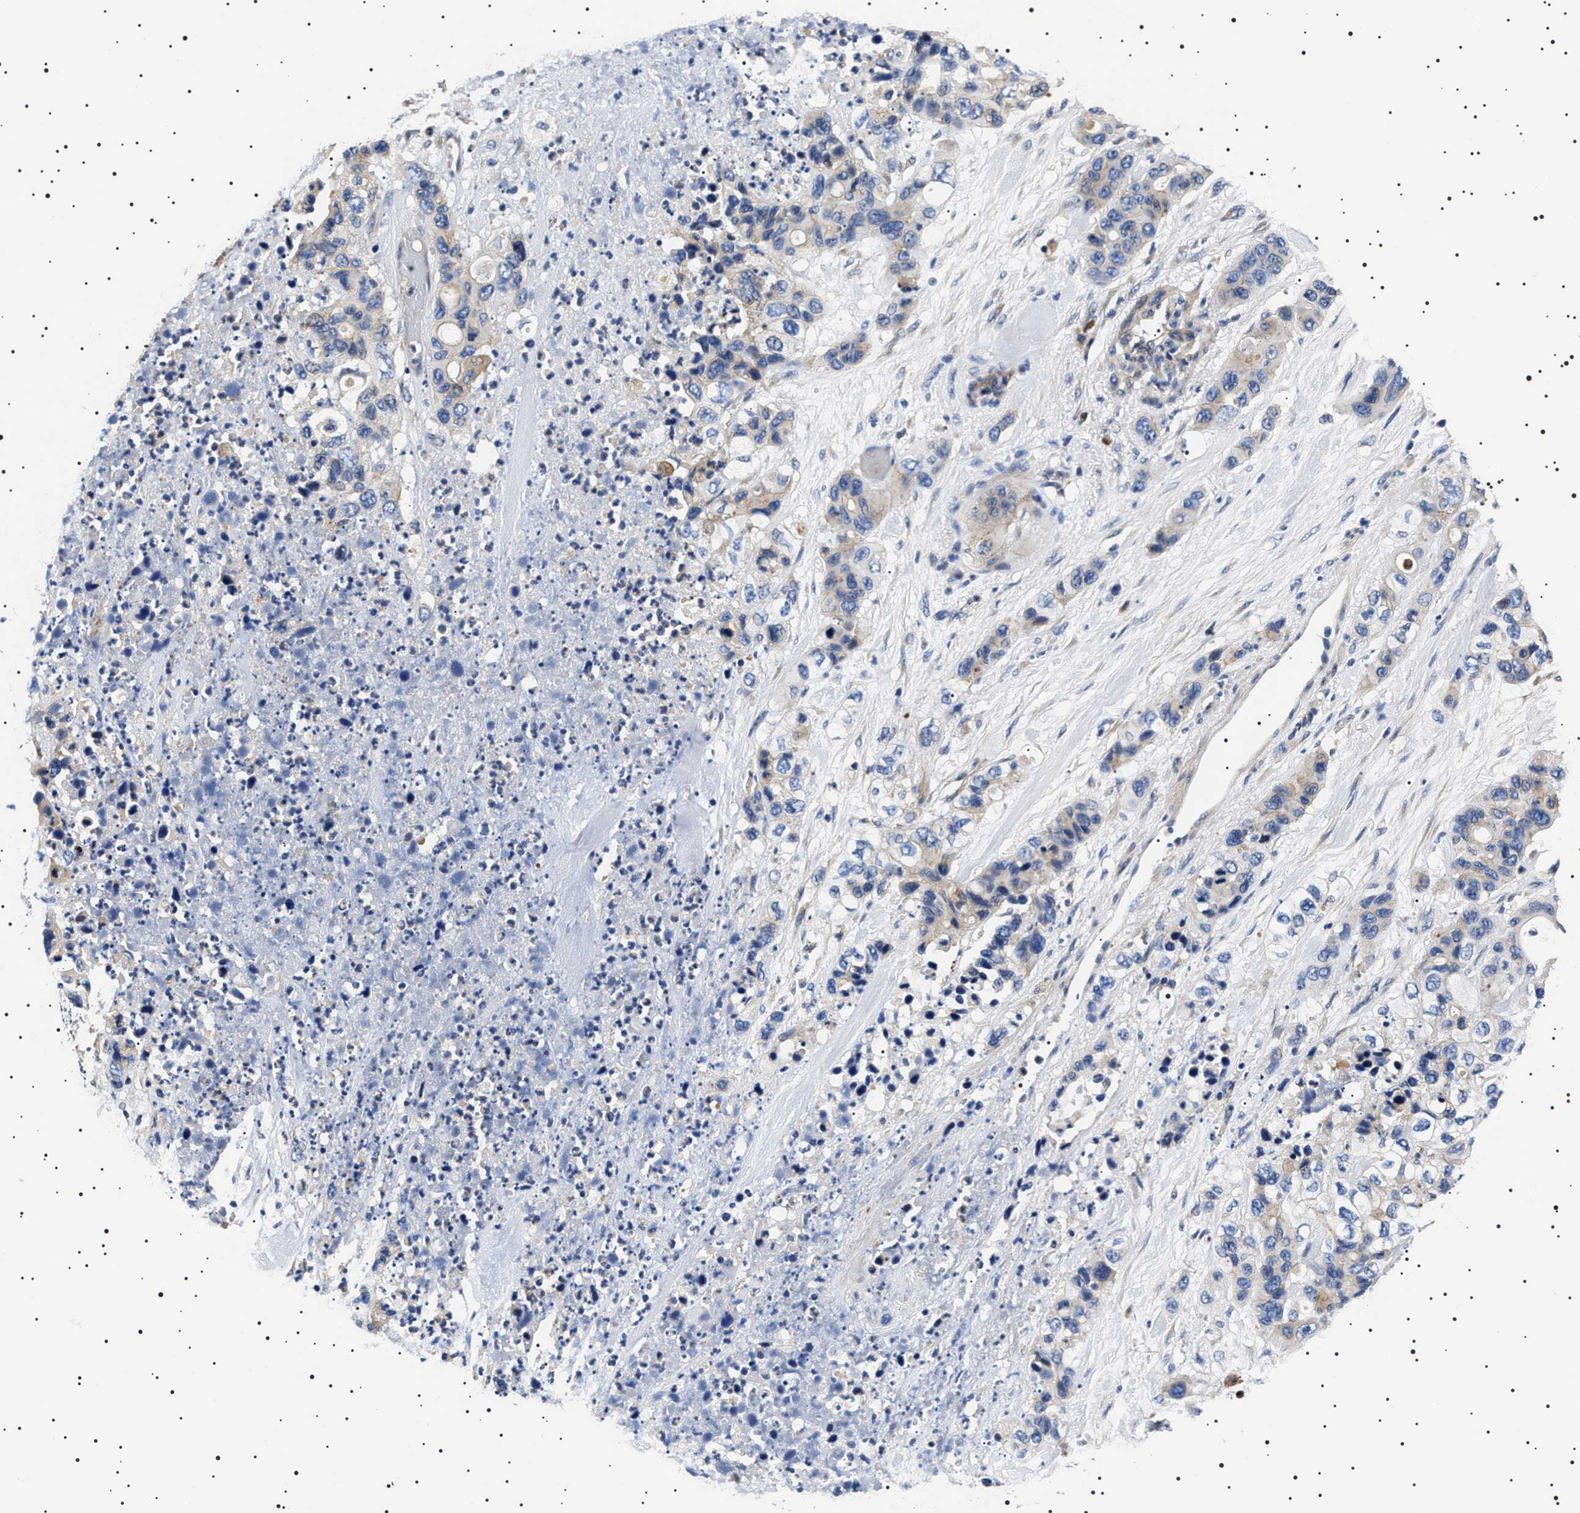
{"staining": {"intensity": "weak", "quantity": "25%-75%", "location": "cytoplasmic/membranous"}, "tissue": "pancreatic cancer", "cell_type": "Tumor cells", "image_type": "cancer", "snomed": [{"axis": "morphology", "description": "Adenocarcinoma, NOS"}, {"axis": "topography", "description": "Pancreas"}], "caption": "Weak cytoplasmic/membranous positivity for a protein is identified in approximately 25%-75% of tumor cells of pancreatic cancer using immunohistochemistry (IHC).", "gene": "SLC4A7", "patient": {"sex": "female", "age": 71}}